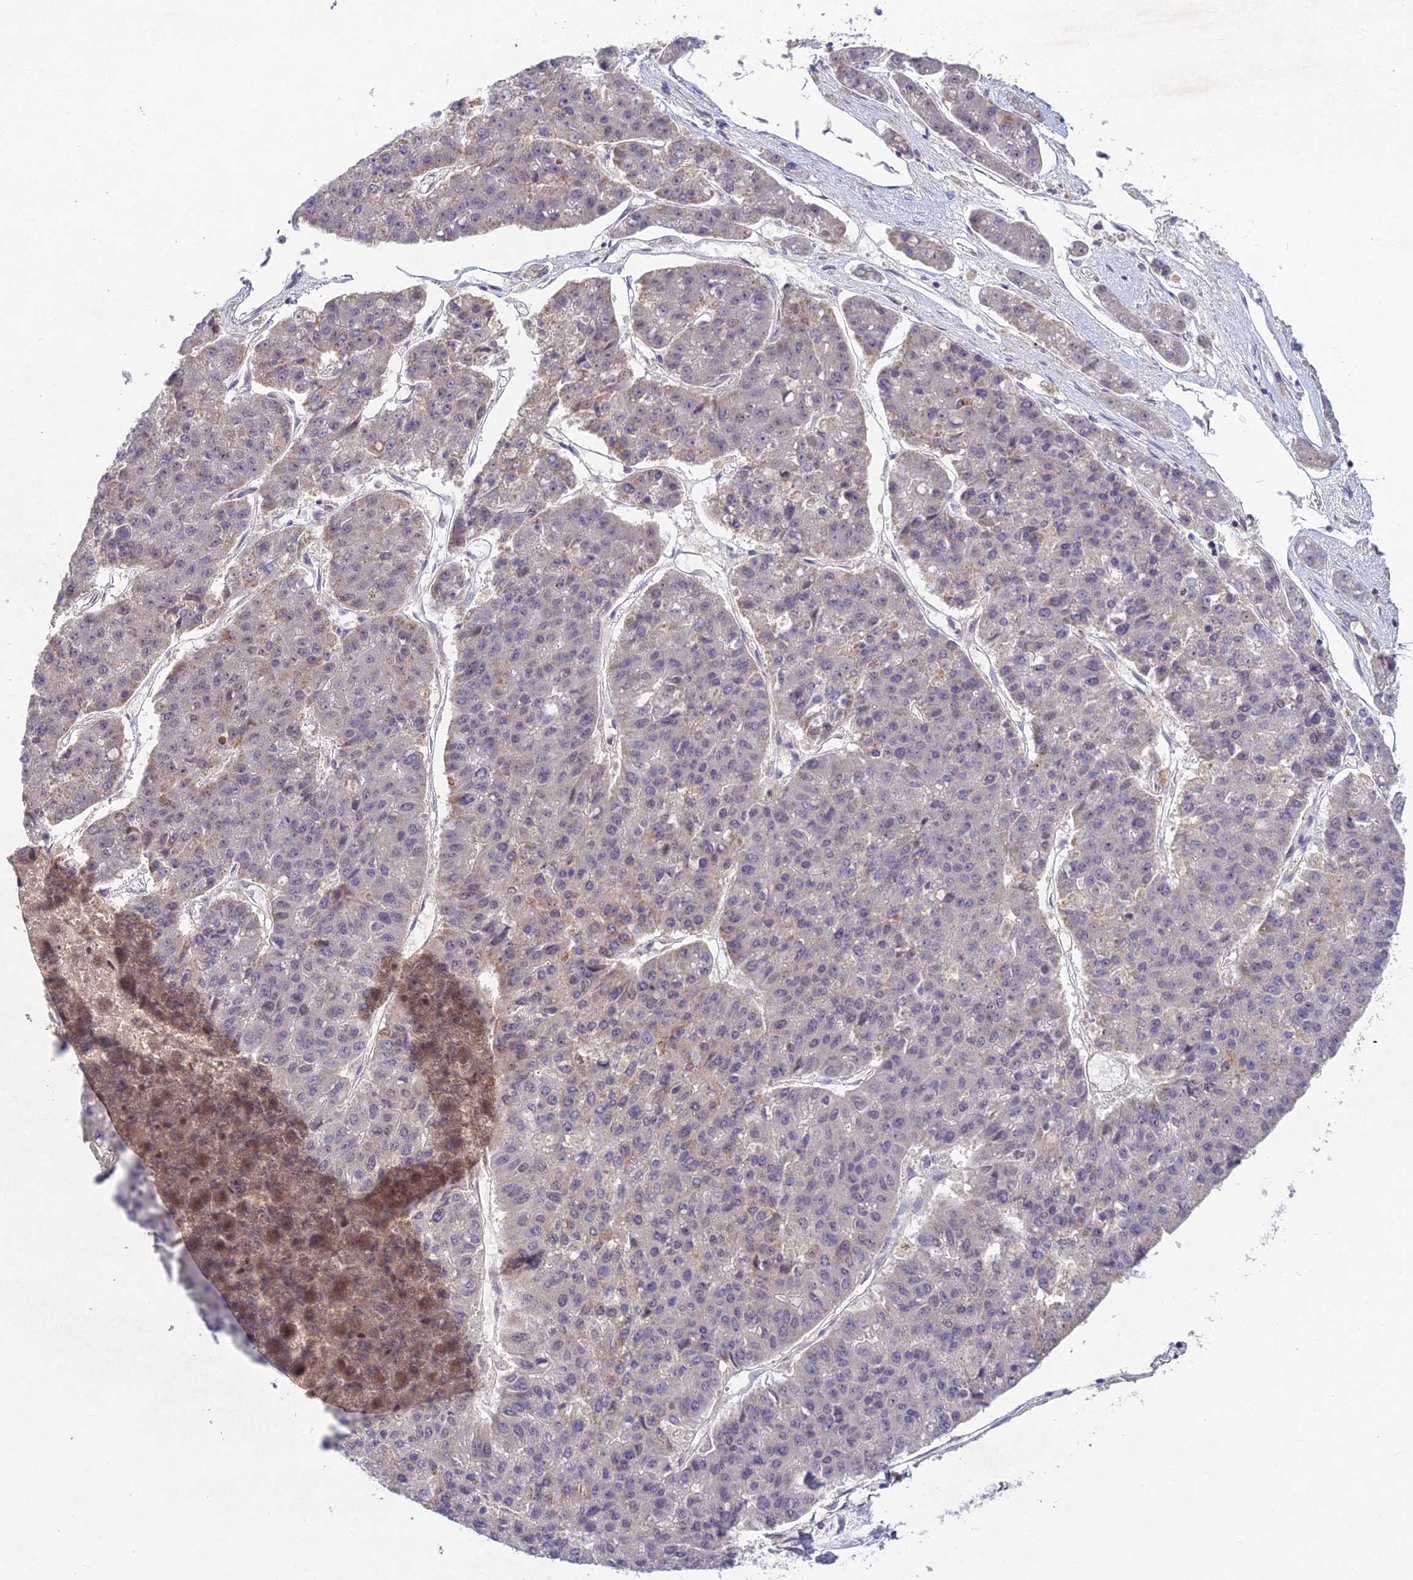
{"staining": {"intensity": "negative", "quantity": "none", "location": "none"}, "tissue": "pancreatic cancer", "cell_type": "Tumor cells", "image_type": "cancer", "snomed": [{"axis": "morphology", "description": "Adenocarcinoma, NOS"}, {"axis": "topography", "description": "Pancreas"}], "caption": "IHC image of neoplastic tissue: human pancreatic adenocarcinoma stained with DAB (3,3'-diaminobenzidine) exhibits no significant protein expression in tumor cells.", "gene": "RAVER1", "patient": {"sex": "male", "age": 50}}